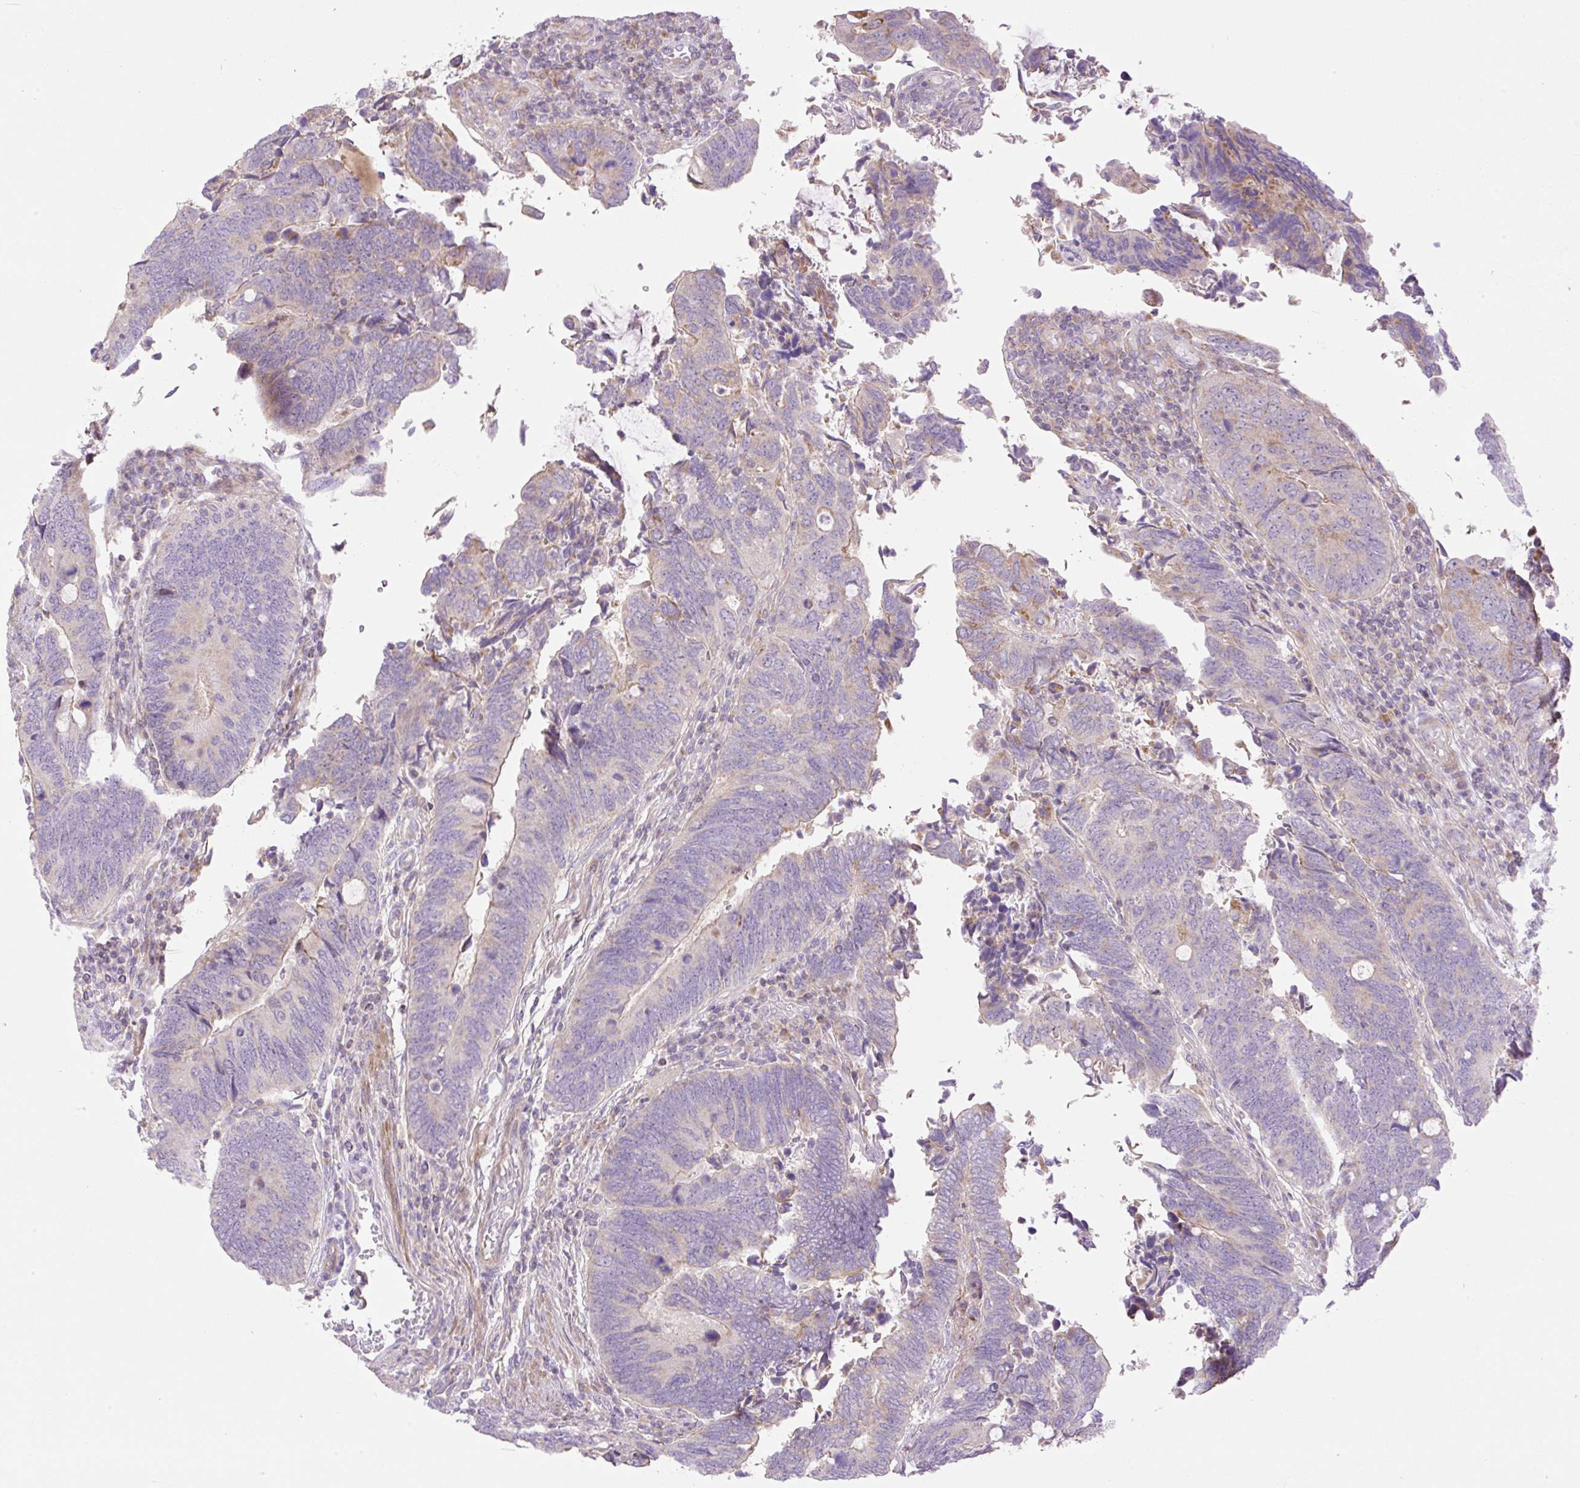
{"staining": {"intensity": "weak", "quantity": "<25%", "location": "cytoplasmic/membranous"}, "tissue": "colorectal cancer", "cell_type": "Tumor cells", "image_type": "cancer", "snomed": [{"axis": "morphology", "description": "Adenocarcinoma, NOS"}, {"axis": "topography", "description": "Colon"}], "caption": "A micrograph of colorectal cancer (adenocarcinoma) stained for a protein displays no brown staining in tumor cells.", "gene": "VPS25", "patient": {"sex": "male", "age": 87}}